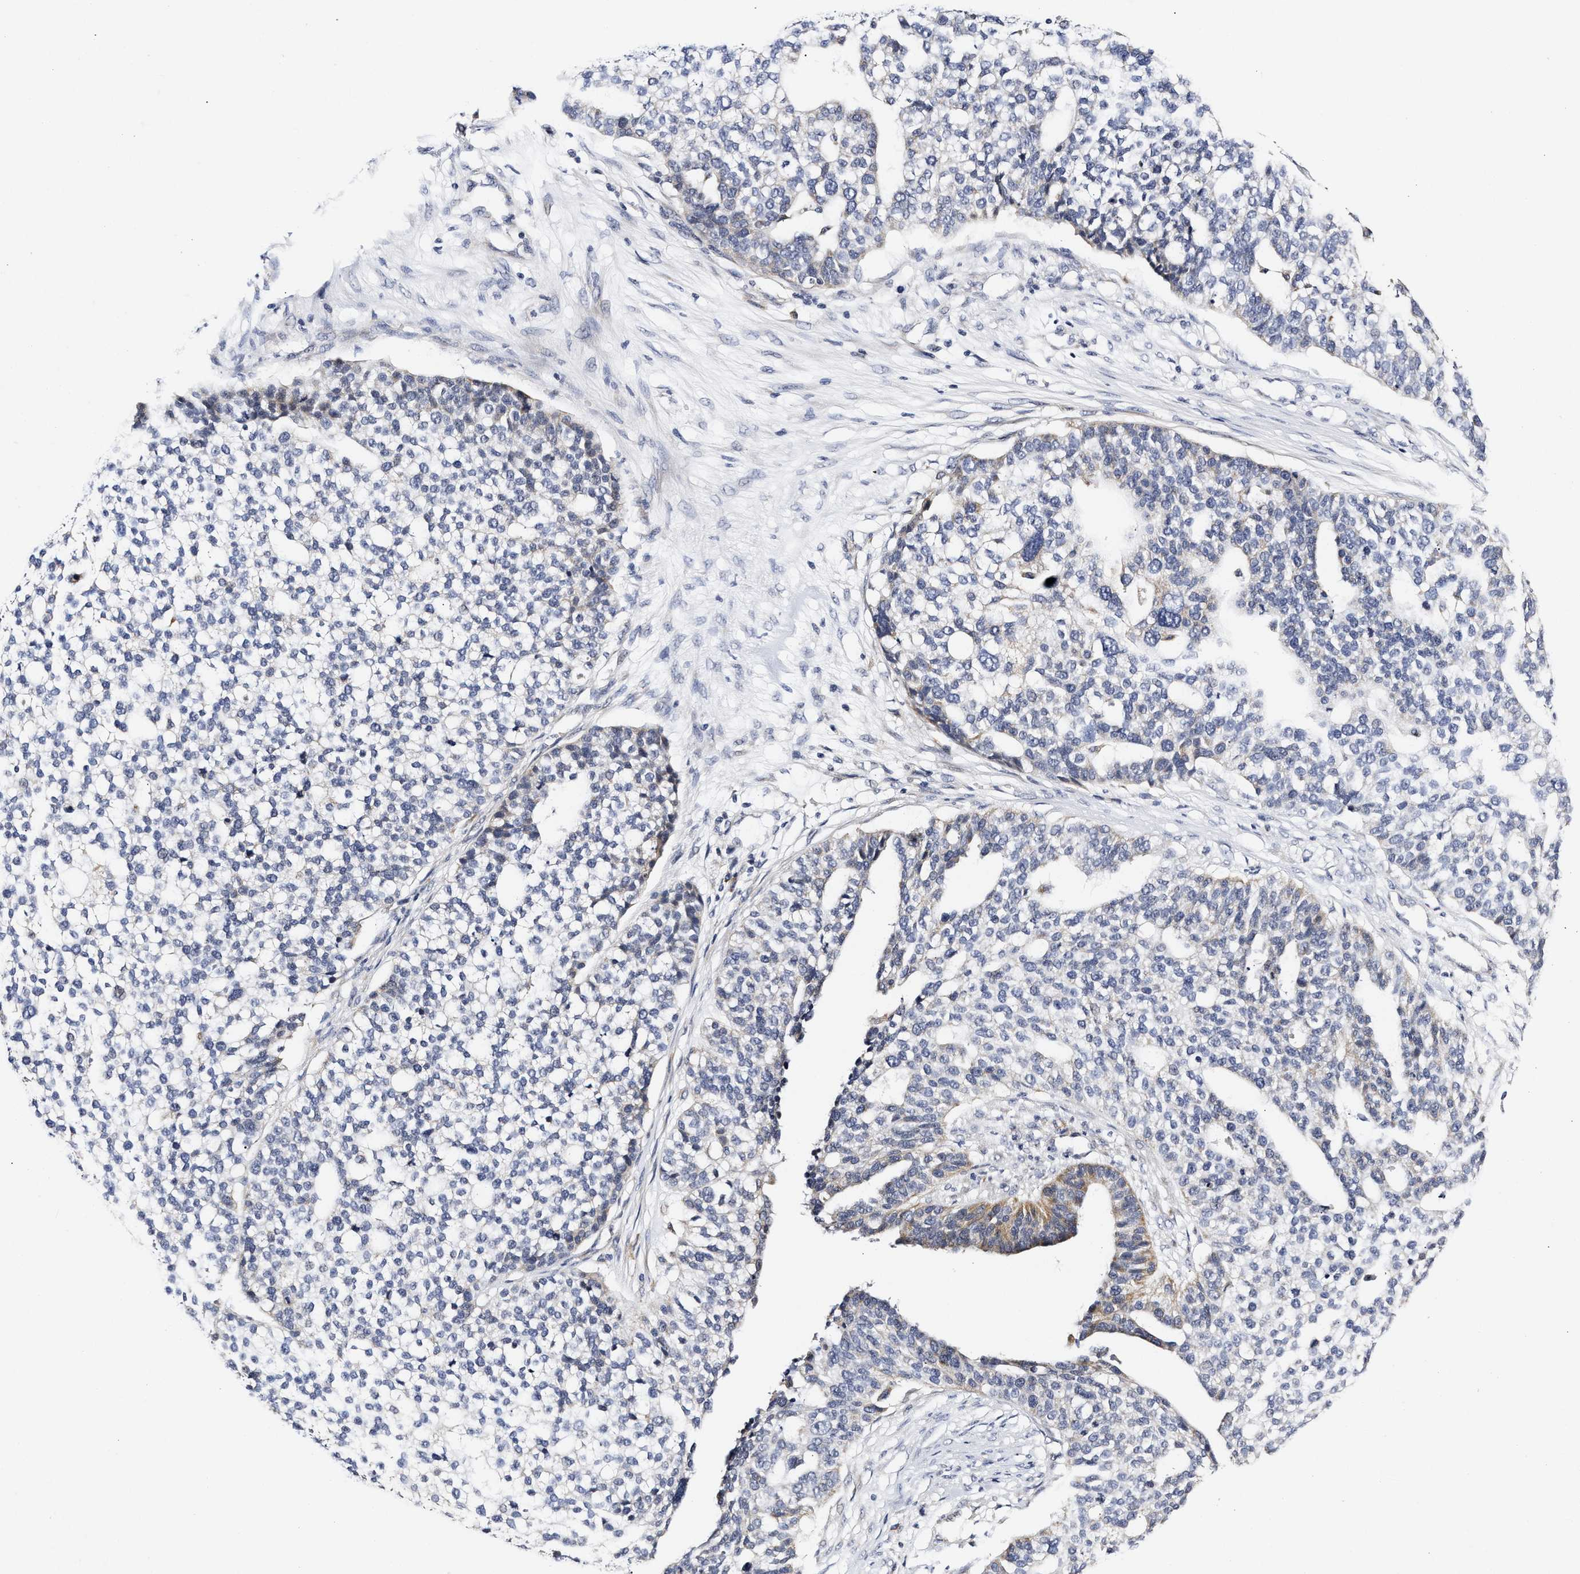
{"staining": {"intensity": "moderate", "quantity": "<25%", "location": "cytoplasmic/membranous"}, "tissue": "ovarian cancer", "cell_type": "Tumor cells", "image_type": "cancer", "snomed": [{"axis": "morphology", "description": "Cystadenocarcinoma, serous, NOS"}, {"axis": "topography", "description": "Ovary"}], "caption": "An image showing moderate cytoplasmic/membranous staining in approximately <25% of tumor cells in ovarian cancer (serous cystadenocarcinoma), as visualized by brown immunohistochemical staining.", "gene": "RINT1", "patient": {"sex": "female", "age": 59}}